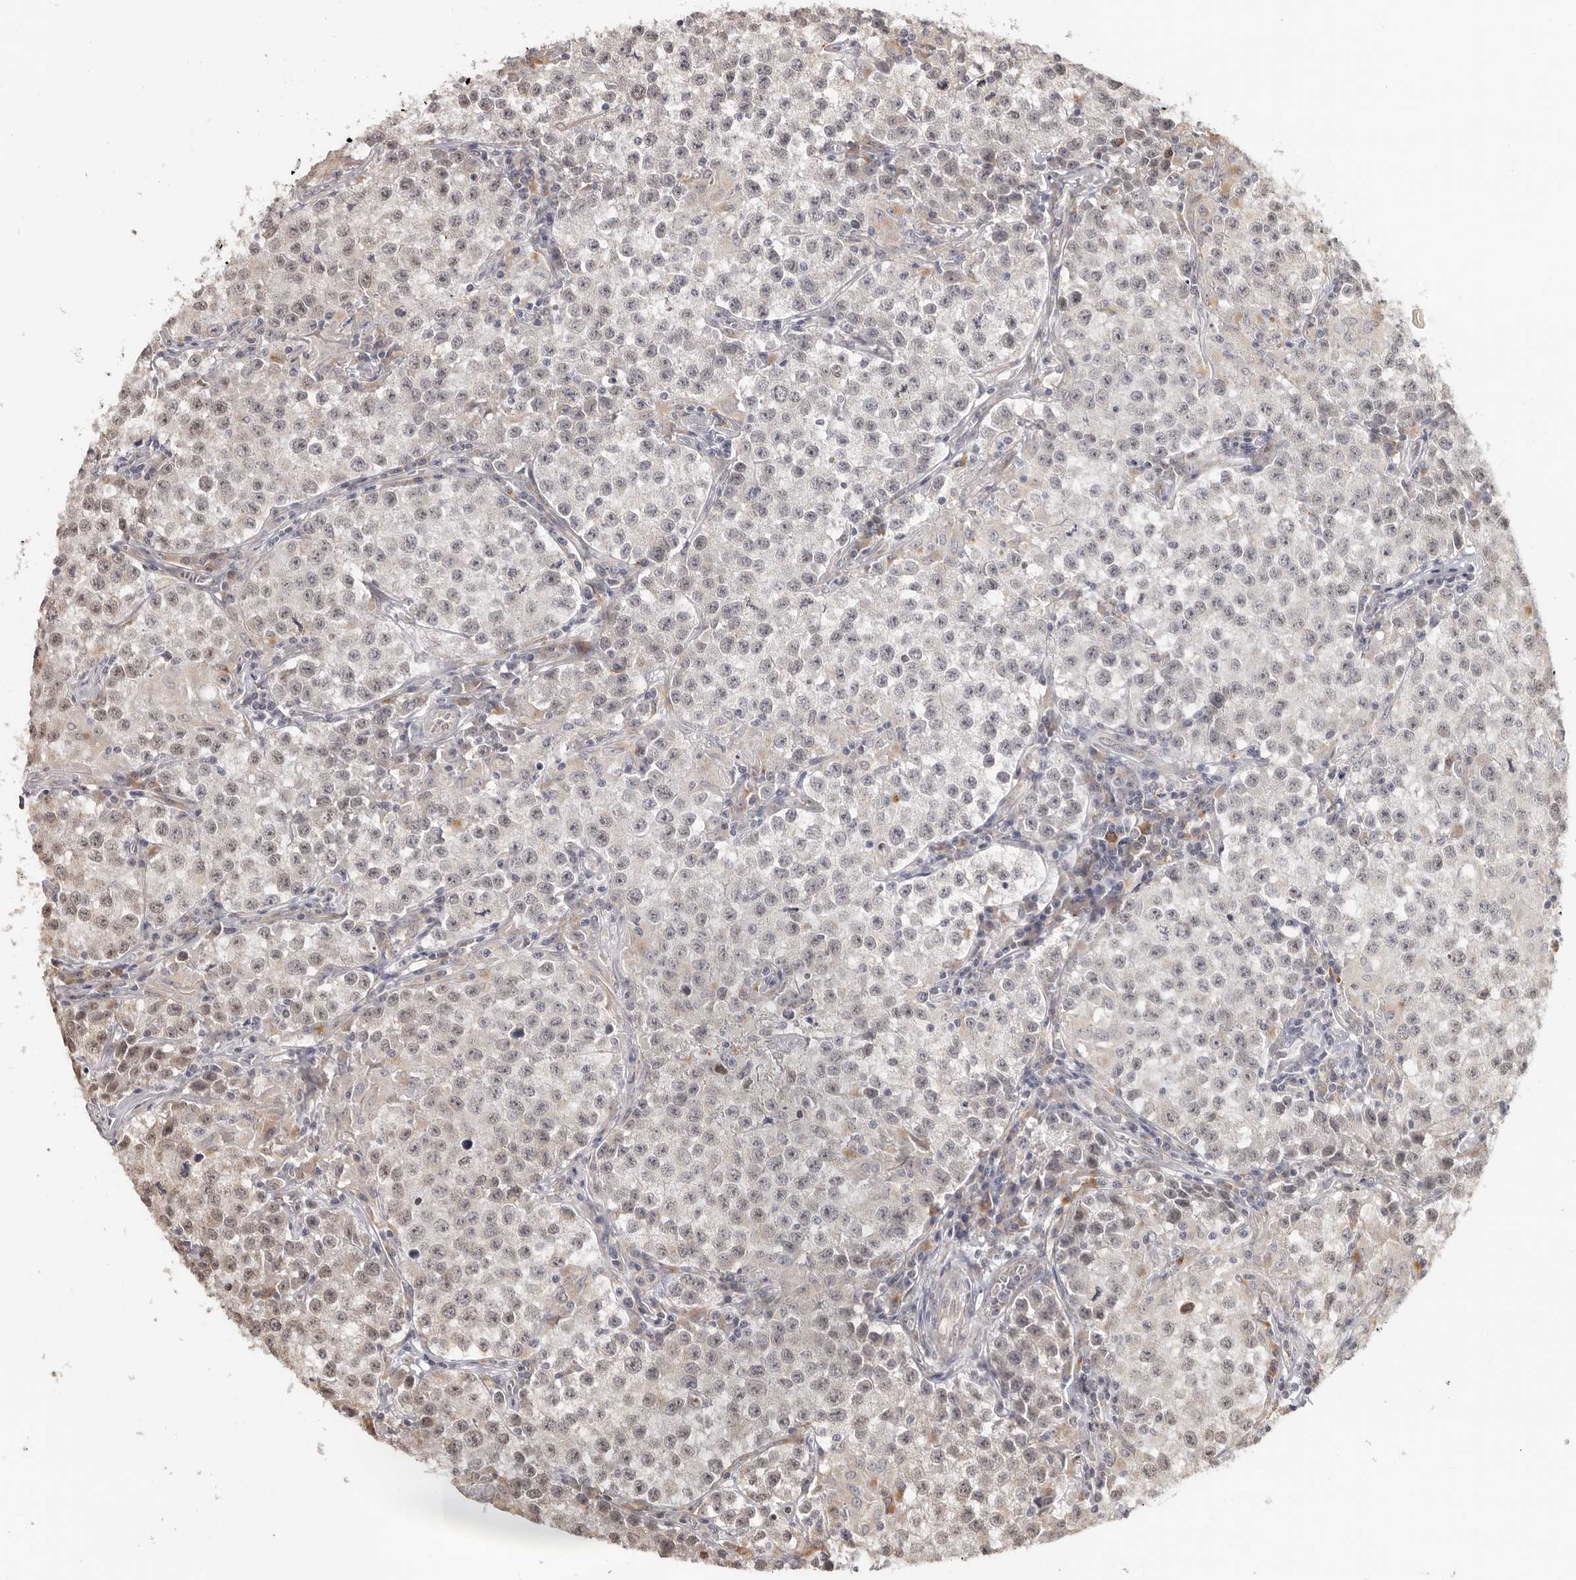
{"staining": {"intensity": "weak", "quantity": ">75%", "location": "cytoplasmic/membranous,nuclear"}, "tissue": "testis cancer", "cell_type": "Tumor cells", "image_type": "cancer", "snomed": [{"axis": "morphology", "description": "Seminoma, NOS"}, {"axis": "morphology", "description": "Carcinoma, Embryonal, NOS"}, {"axis": "topography", "description": "Testis"}], "caption": "Protein staining displays weak cytoplasmic/membranous and nuclear staining in about >75% of tumor cells in testis cancer (embryonal carcinoma).", "gene": "ZNF83", "patient": {"sex": "male", "age": 43}}